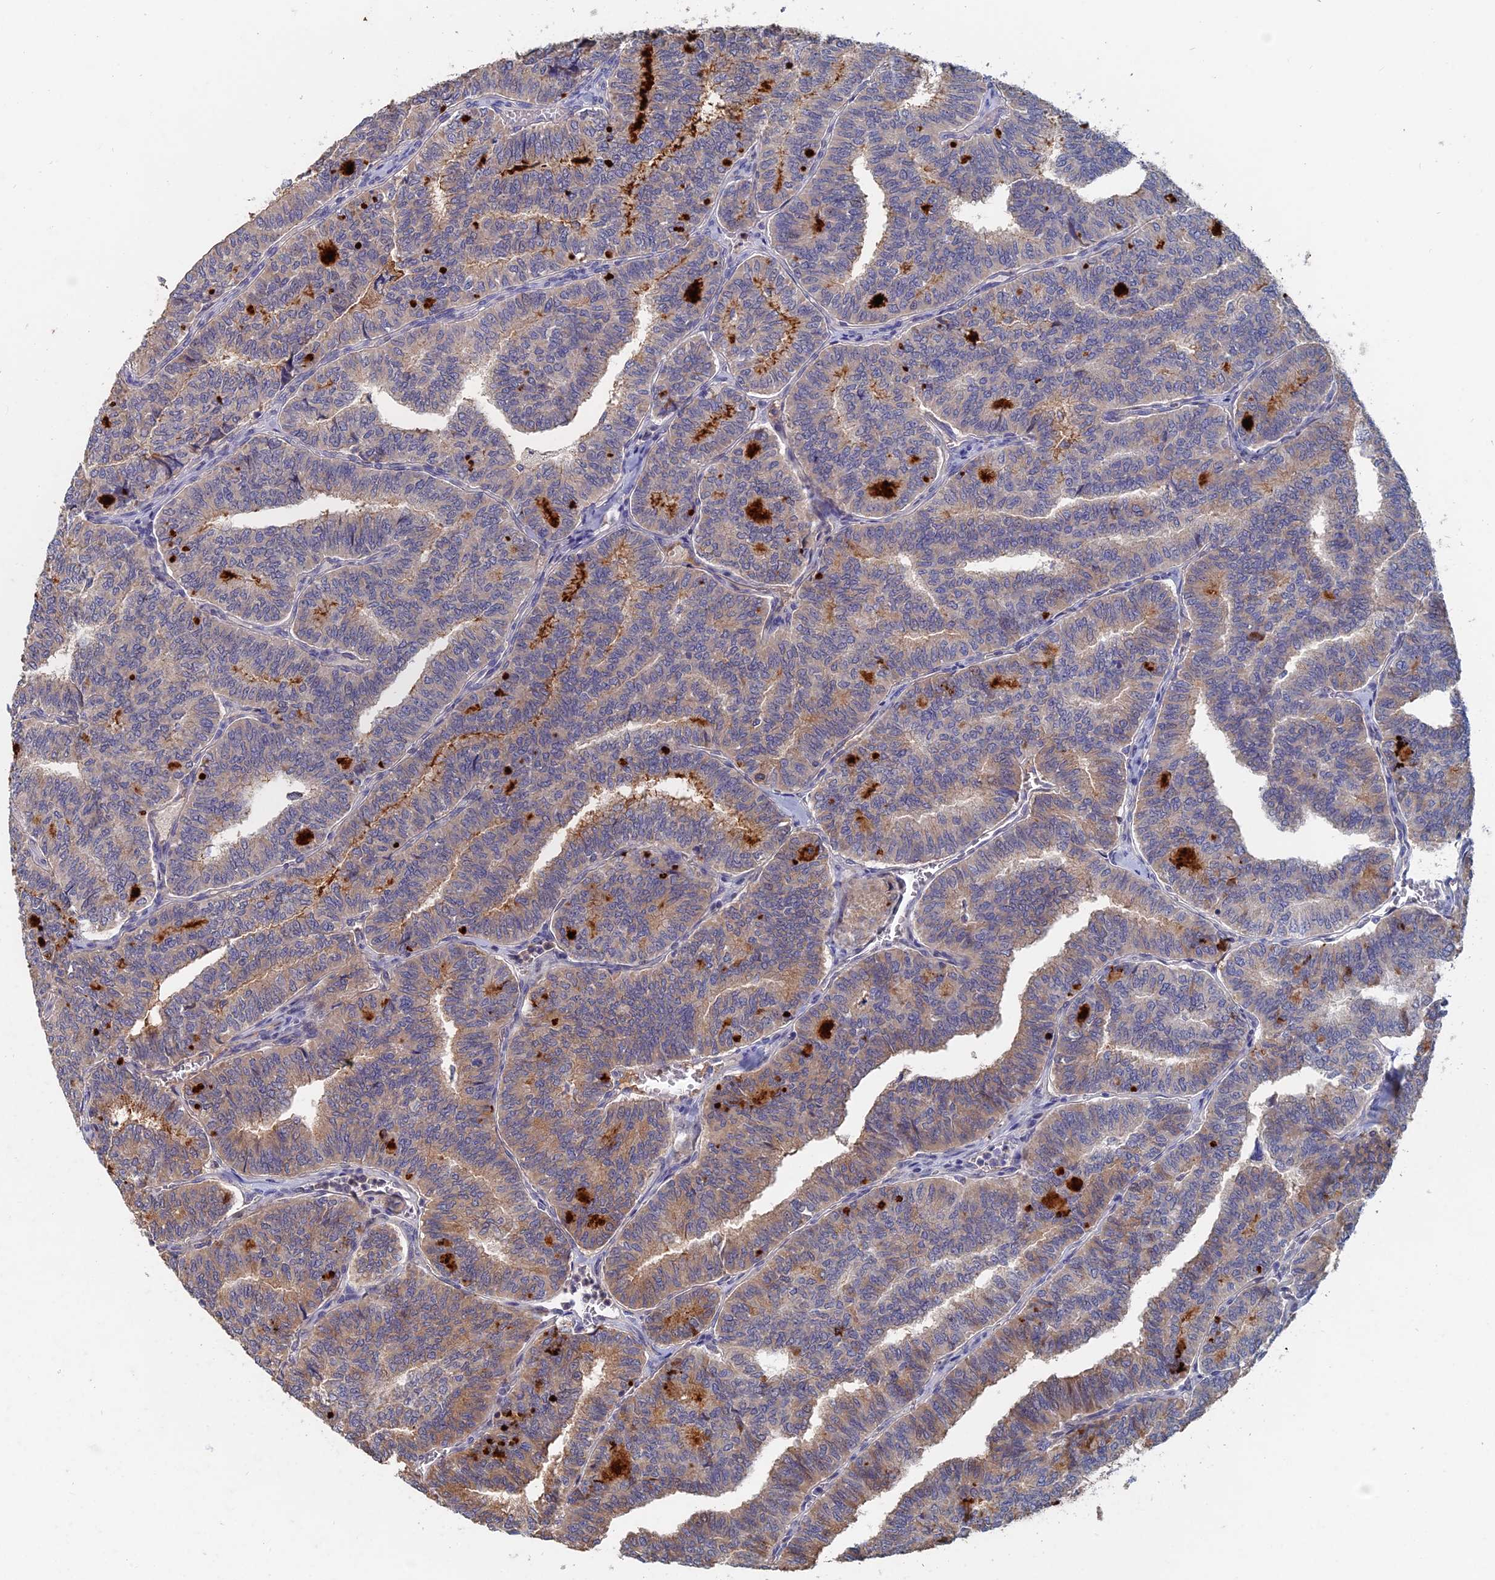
{"staining": {"intensity": "weak", "quantity": "25%-75%", "location": "cytoplasmic/membranous"}, "tissue": "thyroid cancer", "cell_type": "Tumor cells", "image_type": "cancer", "snomed": [{"axis": "morphology", "description": "Papillary adenocarcinoma, NOS"}, {"axis": "topography", "description": "Thyroid gland"}], "caption": "Thyroid cancer (papillary adenocarcinoma) tissue shows weak cytoplasmic/membranous staining in approximately 25%-75% of tumor cells, visualized by immunohistochemistry.", "gene": "SLC33A1", "patient": {"sex": "female", "age": 35}}